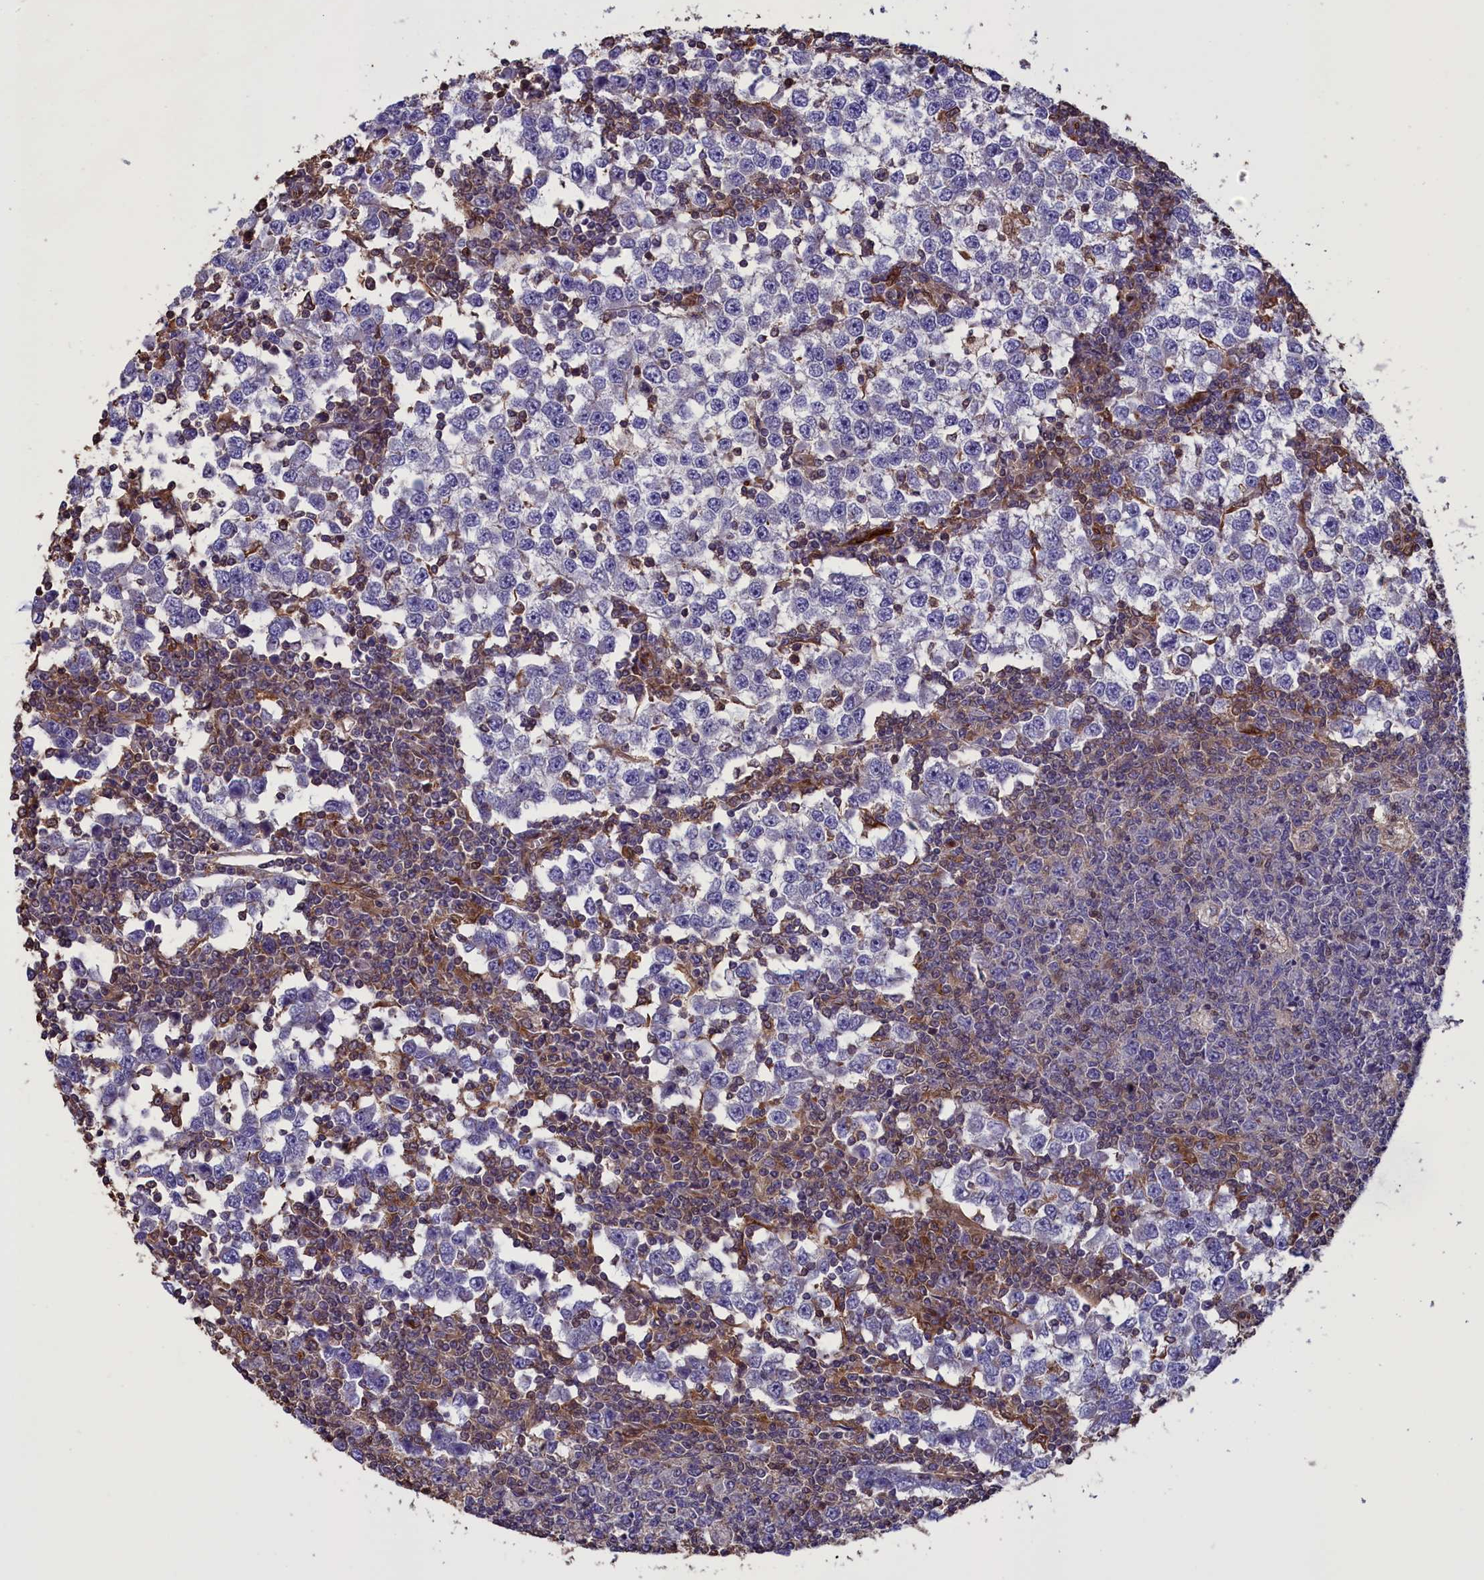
{"staining": {"intensity": "negative", "quantity": "none", "location": "none"}, "tissue": "testis cancer", "cell_type": "Tumor cells", "image_type": "cancer", "snomed": [{"axis": "morphology", "description": "Seminoma, NOS"}, {"axis": "topography", "description": "Testis"}], "caption": "A high-resolution histopathology image shows immunohistochemistry staining of testis seminoma, which exhibits no significant expression in tumor cells.", "gene": "ARHGAP18", "patient": {"sex": "male", "age": 65}}